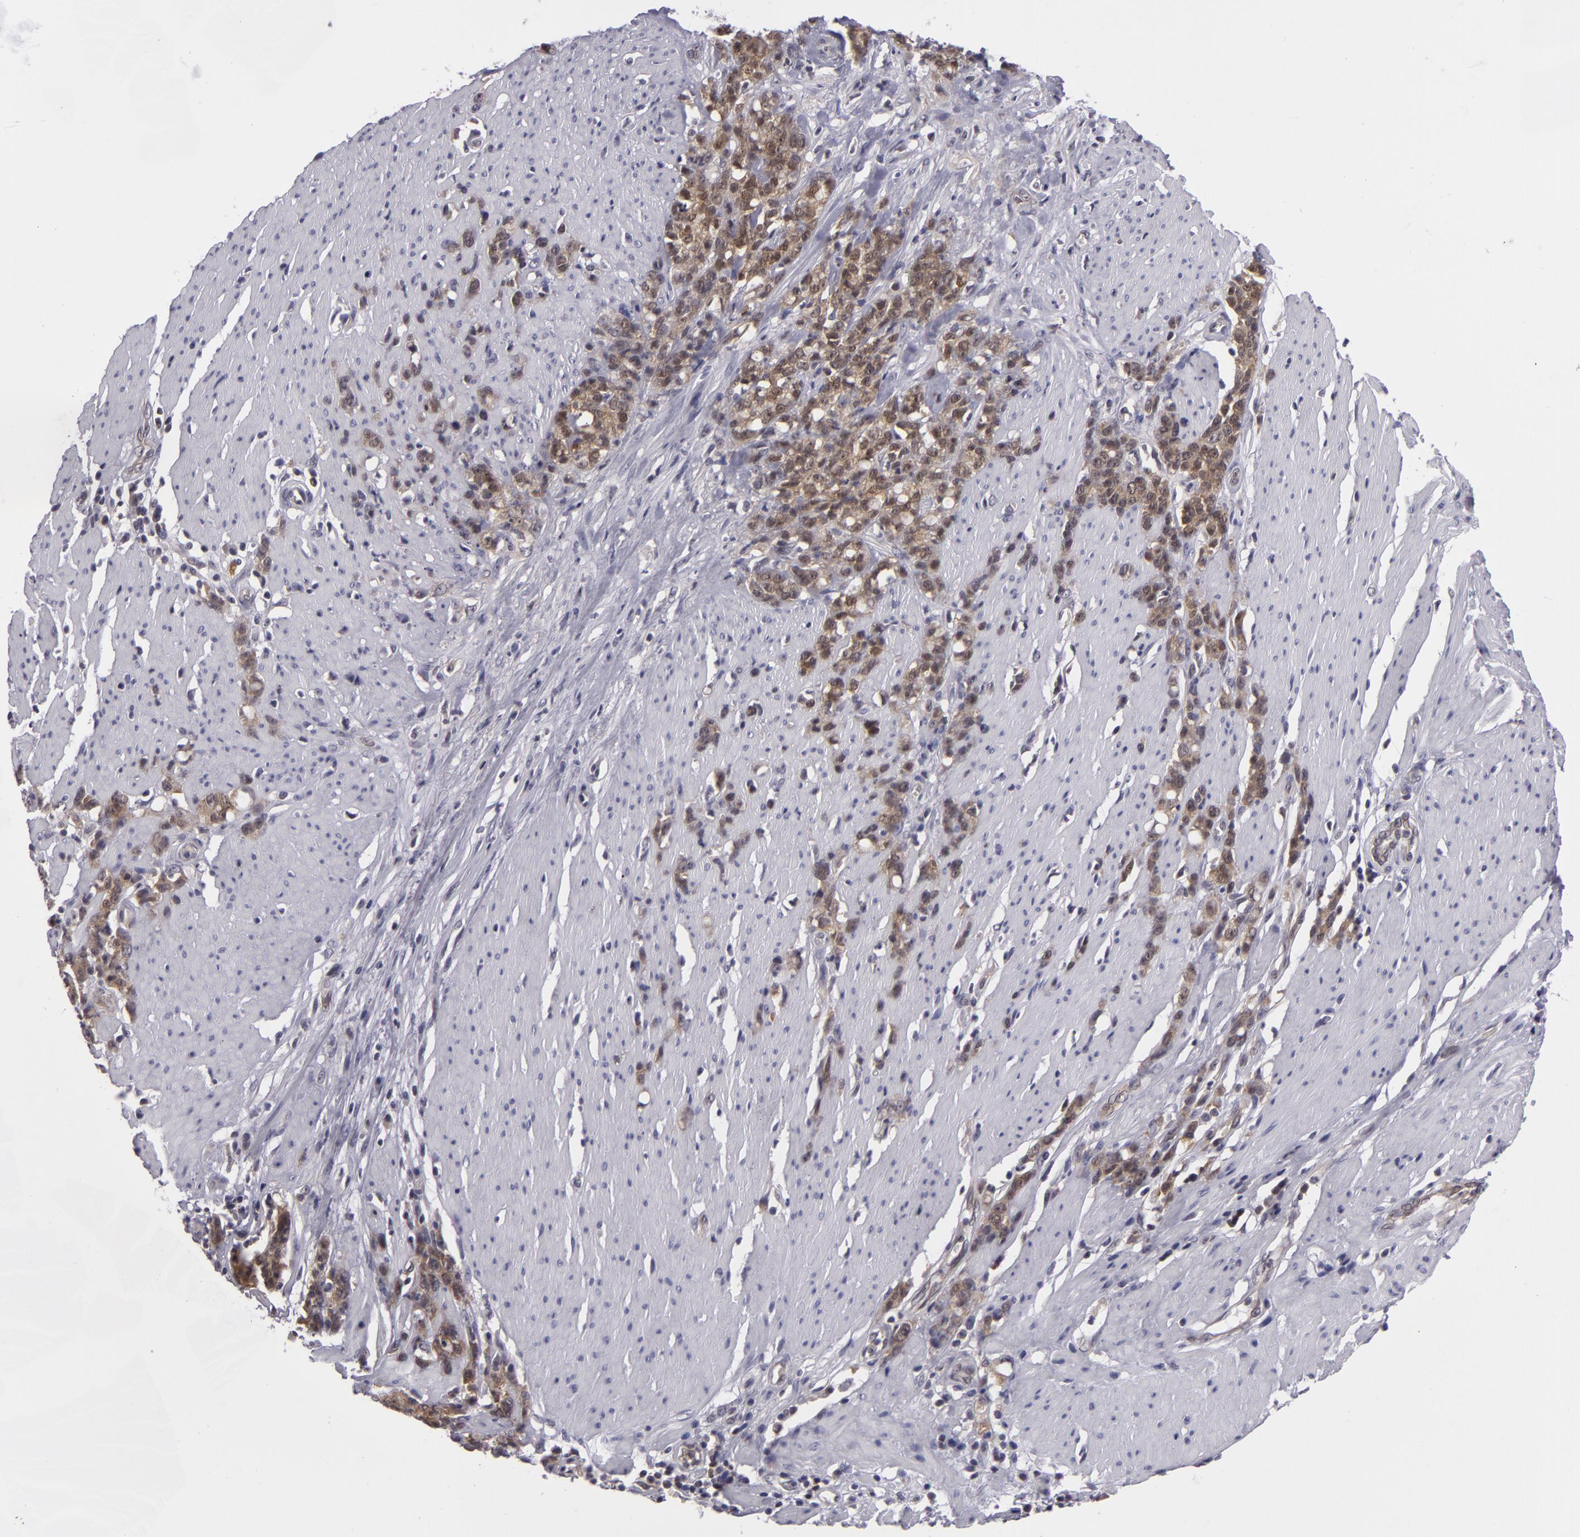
{"staining": {"intensity": "moderate", "quantity": ">75%", "location": "cytoplasmic/membranous"}, "tissue": "stomach cancer", "cell_type": "Tumor cells", "image_type": "cancer", "snomed": [{"axis": "morphology", "description": "Adenocarcinoma, NOS"}, {"axis": "topography", "description": "Stomach, lower"}], "caption": "Human stomach cancer stained with a protein marker displays moderate staining in tumor cells.", "gene": "BCL10", "patient": {"sex": "male", "age": 88}}